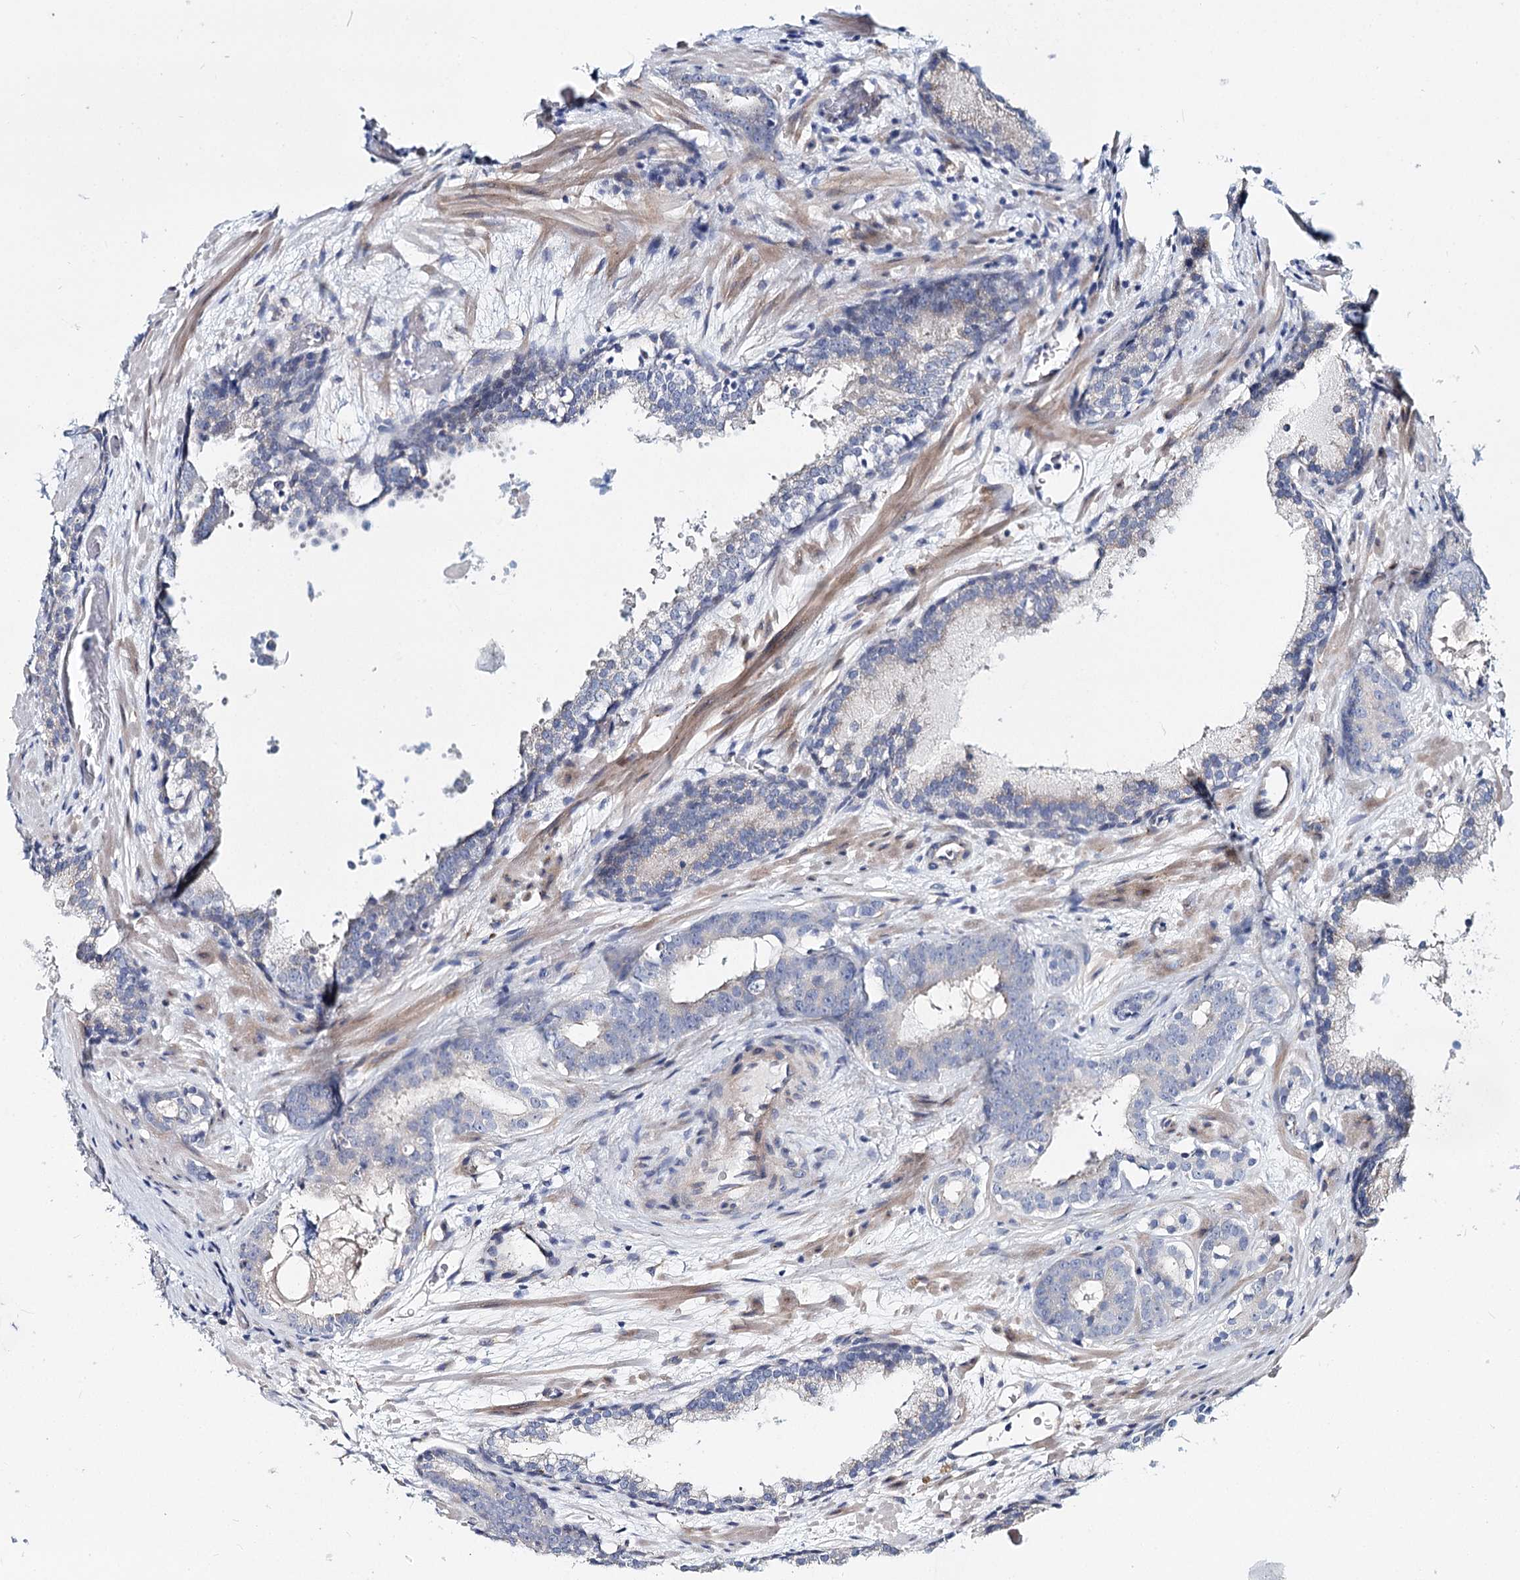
{"staining": {"intensity": "negative", "quantity": "none", "location": "none"}, "tissue": "prostate cancer", "cell_type": "Tumor cells", "image_type": "cancer", "snomed": [{"axis": "morphology", "description": "Adenocarcinoma, High grade"}, {"axis": "topography", "description": "Prostate"}], "caption": "This is a photomicrograph of immunohistochemistry staining of prostate cancer (high-grade adenocarcinoma), which shows no staining in tumor cells.", "gene": "TEX12", "patient": {"sex": "male", "age": 57}}